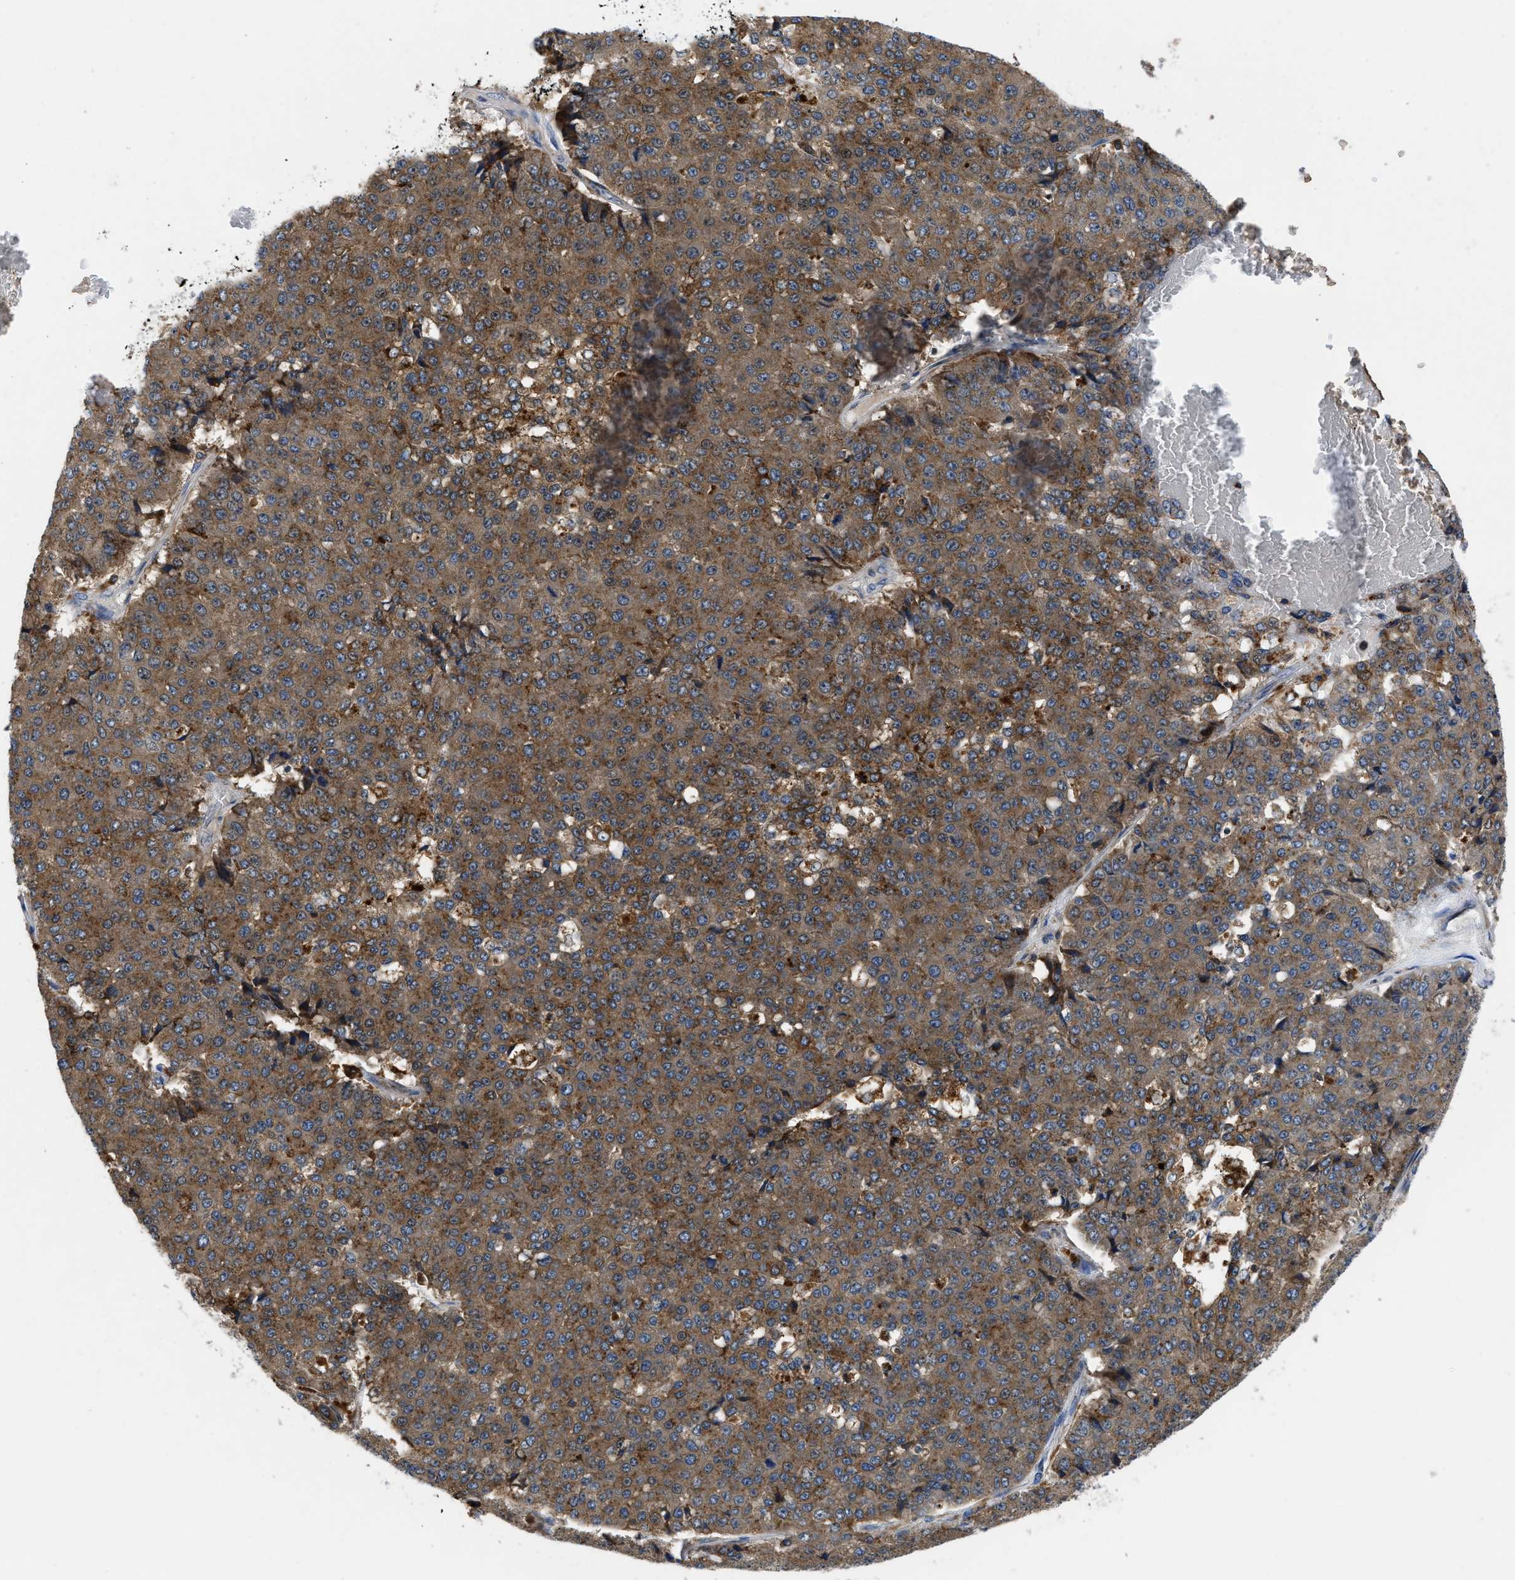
{"staining": {"intensity": "moderate", "quantity": ">75%", "location": "cytoplasmic/membranous"}, "tissue": "pancreatic cancer", "cell_type": "Tumor cells", "image_type": "cancer", "snomed": [{"axis": "morphology", "description": "Adenocarcinoma, NOS"}, {"axis": "topography", "description": "Pancreas"}], "caption": "Immunohistochemistry staining of adenocarcinoma (pancreatic), which shows medium levels of moderate cytoplasmic/membranous expression in about >75% of tumor cells indicating moderate cytoplasmic/membranous protein positivity. The staining was performed using DAB (3,3'-diaminobenzidine) (brown) for protein detection and nuclei were counterstained in hematoxylin (blue).", "gene": "ENPP4", "patient": {"sex": "male", "age": 50}}